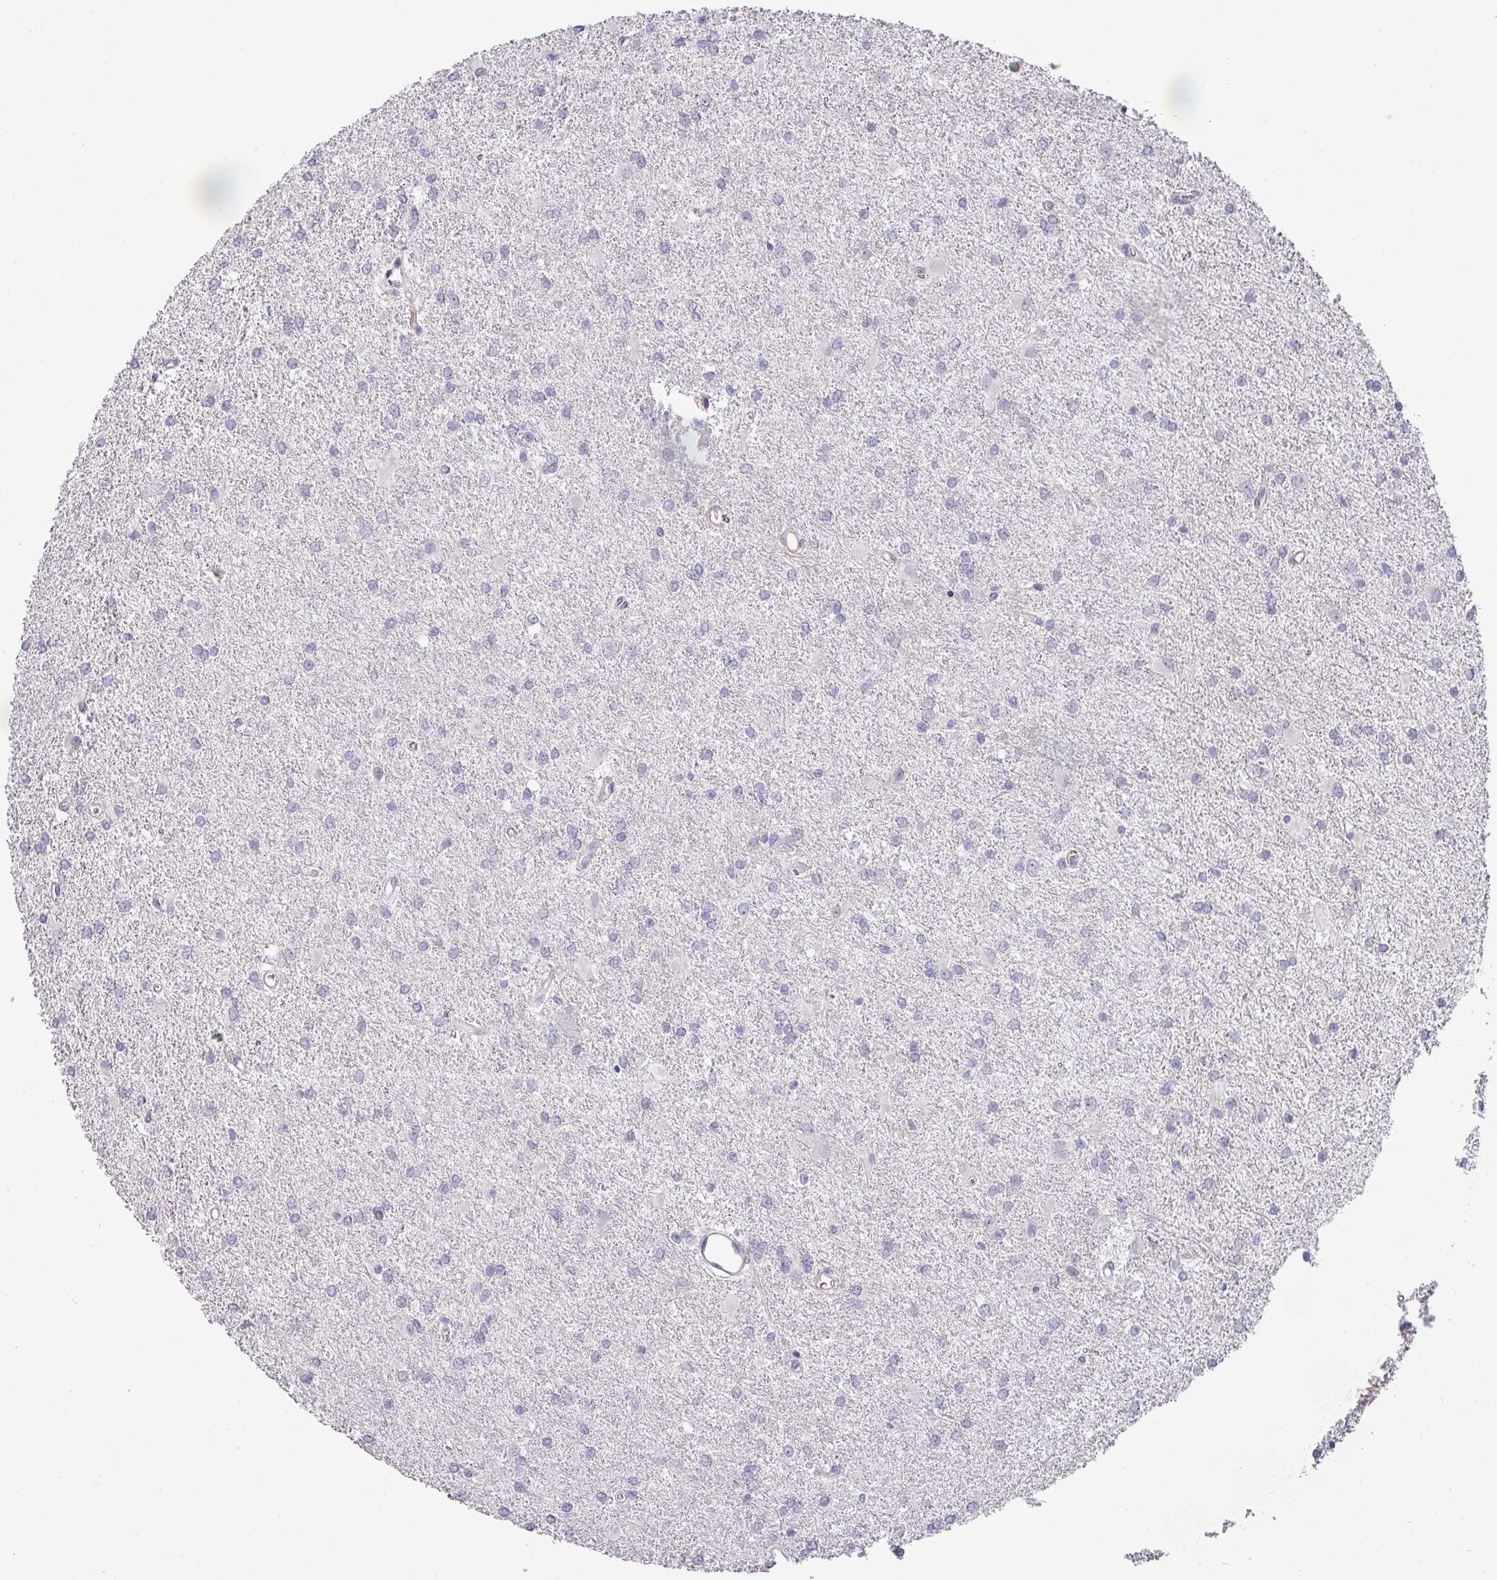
{"staining": {"intensity": "negative", "quantity": "none", "location": "none"}, "tissue": "glioma", "cell_type": "Tumor cells", "image_type": "cancer", "snomed": [{"axis": "morphology", "description": "Glioma, malignant, High grade"}, {"axis": "topography", "description": "Brain"}], "caption": "Immunohistochemical staining of glioma shows no significant positivity in tumor cells. (Stains: DAB immunohistochemistry with hematoxylin counter stain, Microscopy: brightfield microscopy at high magnification).", "gene": "BTLA", "patient": {"sex": "female", "age": 50}}